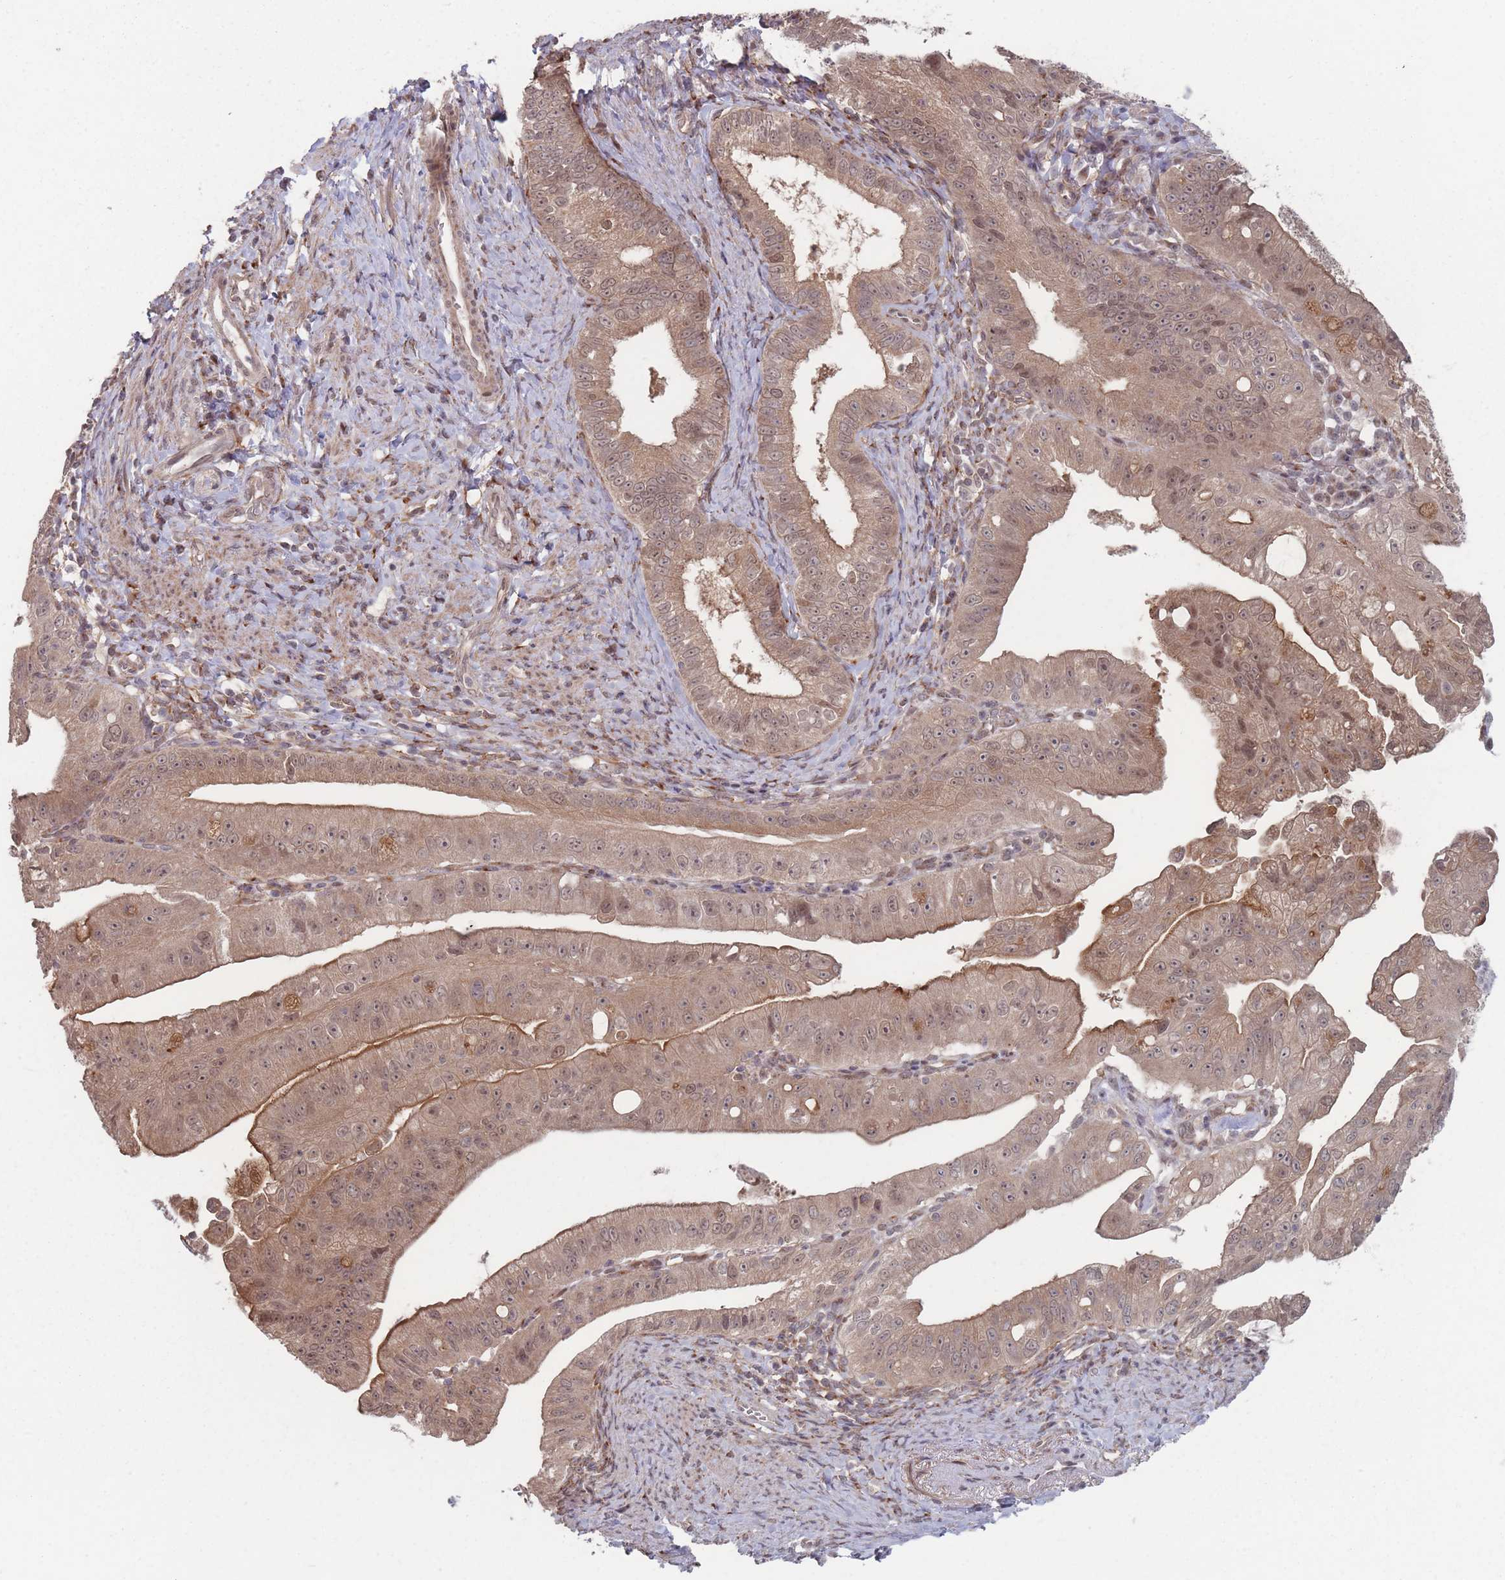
{"staining": {"intensity": "weak", "quantity": ">75%", "location": "cytoplasmic/membranous,nuclear"}, "tissue": "pancreatic cancer", "cell_type": "Tumor cells", "image_type": "cancer", "snomed": [{"axis": "morphology", "description": "Adenocarcinoma, NOS"}, {"axis": "topography", "description": "Pancreas"}], "caption": "High-power microscopy captured an IHC image of pancreatic cancer (adenocarcinoma), revealing weak cytoplasmic/membranous and nuclear positivity in about >75% of tumor cells. (brown staining indicates protein expression, while blue staining denotes nuclei).", "gene": "CNTRL", "patient": {"sex": "male", "age": 70}}